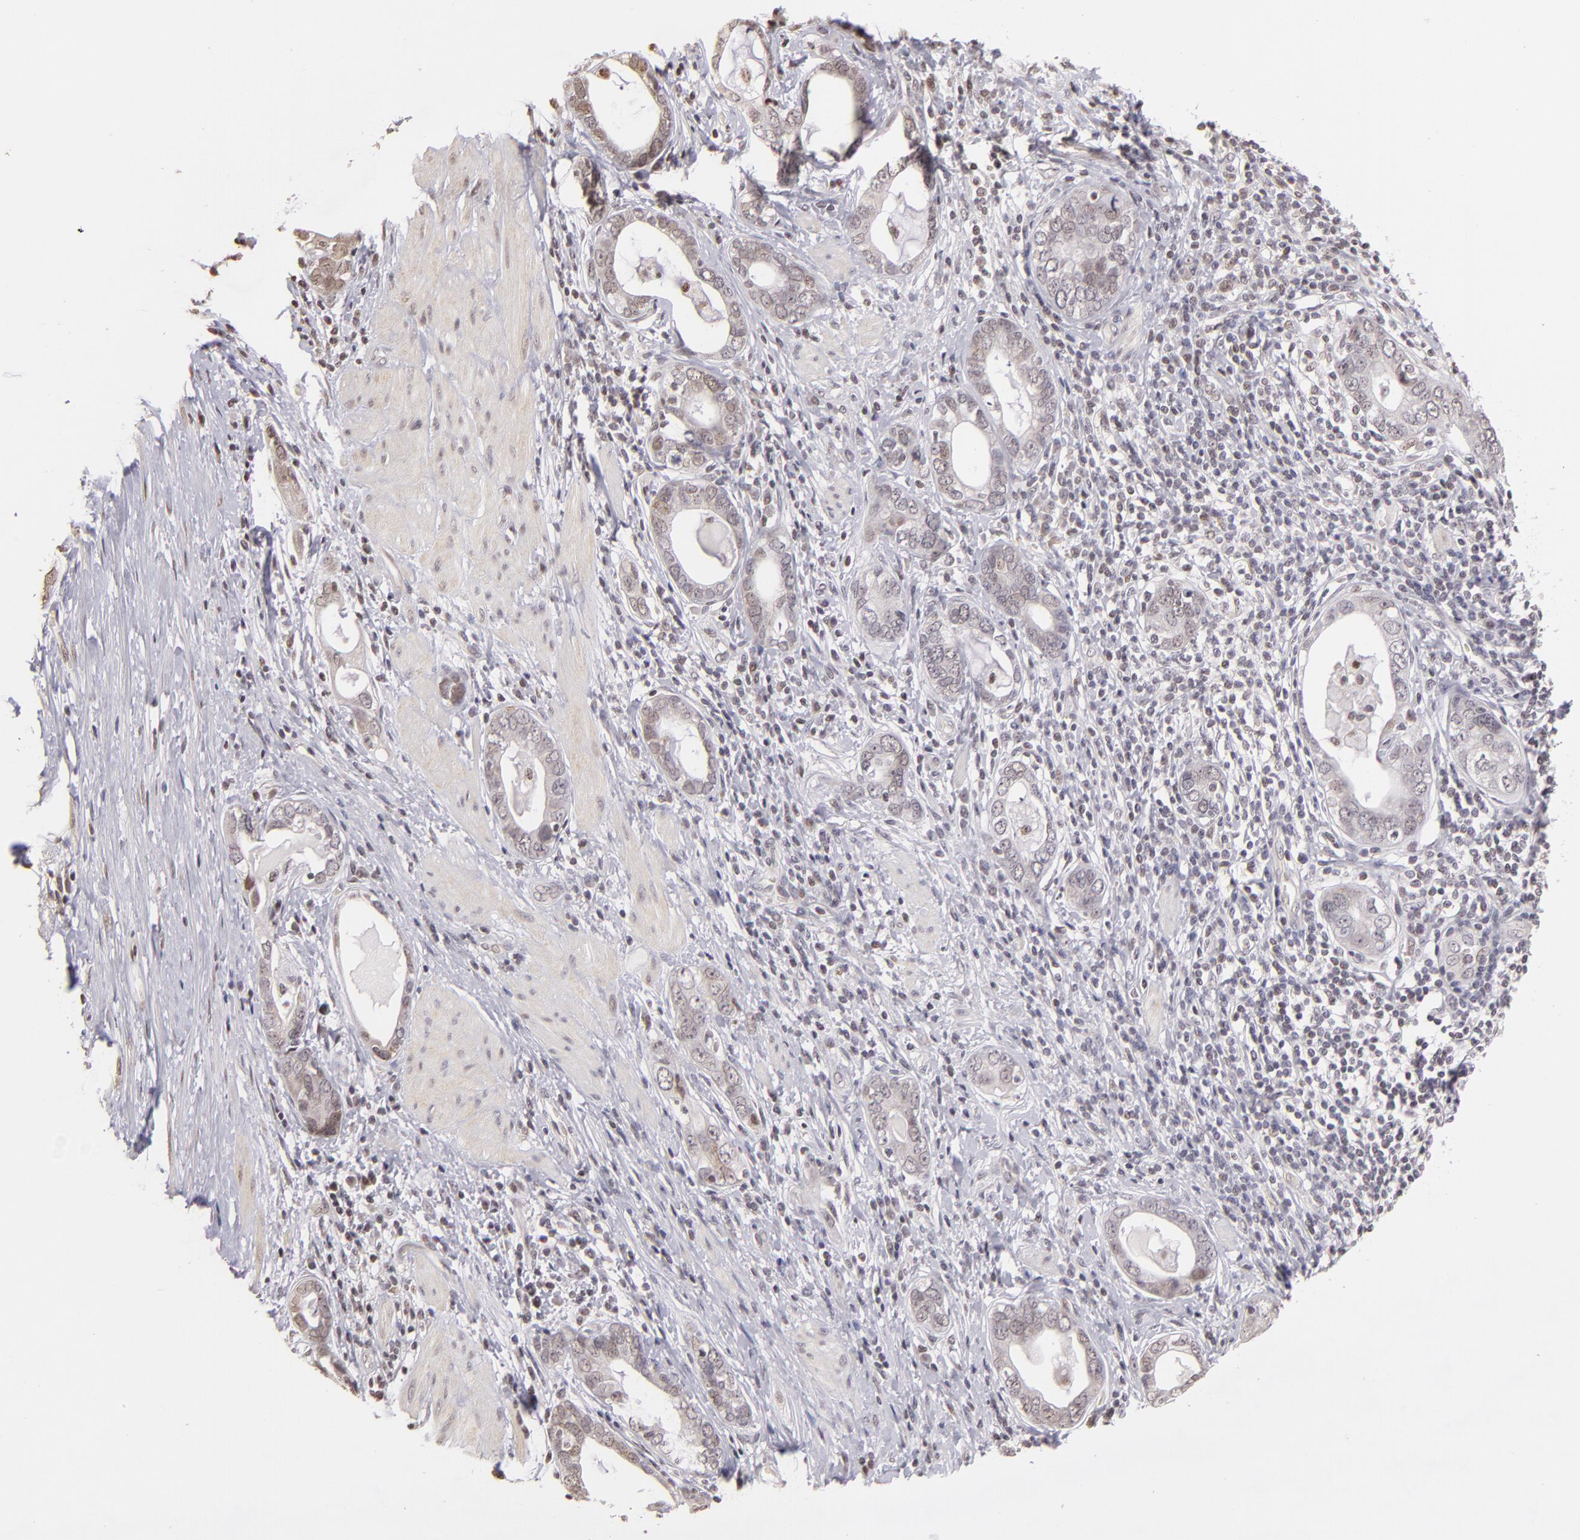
{"staining": {"intensity": "weak", "quantity": "<25%", "location": "nuclear"}, "tissue": "stomach cancer", "cell_type": "Tumor cells", "image_type": "cancer", "snomed": [{"axis": "morphology", "description": "Adenocarcinoma, NOS"}, {"axis": "topography", "description": "Stomach, lower"}], "caption": "Immunohistochemistry histopathology image of stomach cancer (adenocarcinoma) stained for a protein (brown), which shows no staining in tumor cells.", "gene": "RARB", "patient": {"sex": "female", "age": 93}}